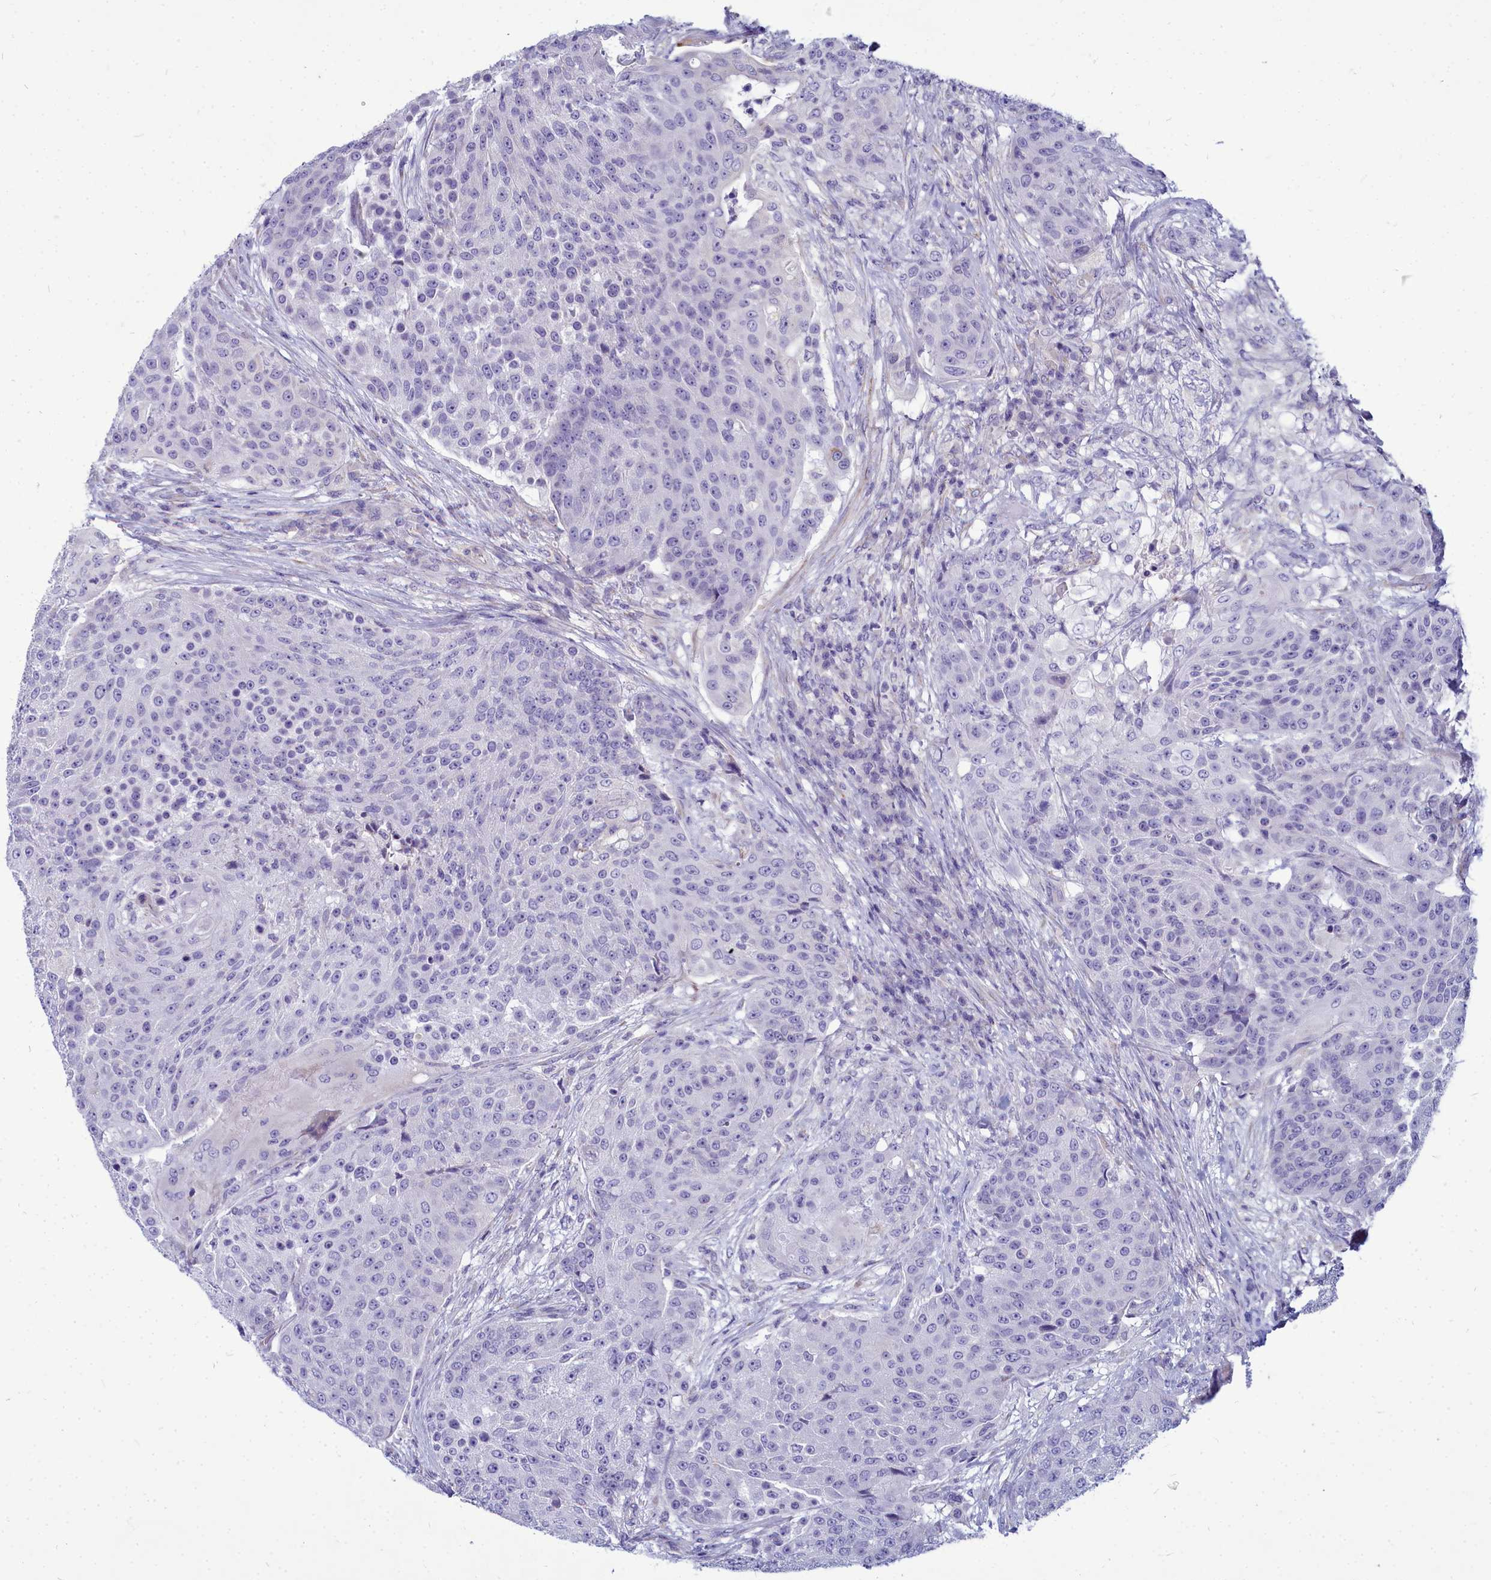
{"staining": {"intensity": "negative", "quantity": "none", "location": "none"}, "tissue": "urothelial cancer", "cell_type": "Tumor cells", "image_type": "cancer", "snomed": [{"axis": "morphology", "description": "Urothelial carcinoma, High grade"}, {"axis": "topography", "description": "Urinary bladder"}], "caption": "This histopathology image is of urothelial cancer stained with immunohistochemistry (IHC) to label a protein in brown with the nuclei are counter-stained blue. There is no expression in tumor cells. (Immunohistochemistry (ihc), brightfield microscopy, high magnification).", "gene": "SMPD4", "patient": {"sex": "female", "age": 63}}